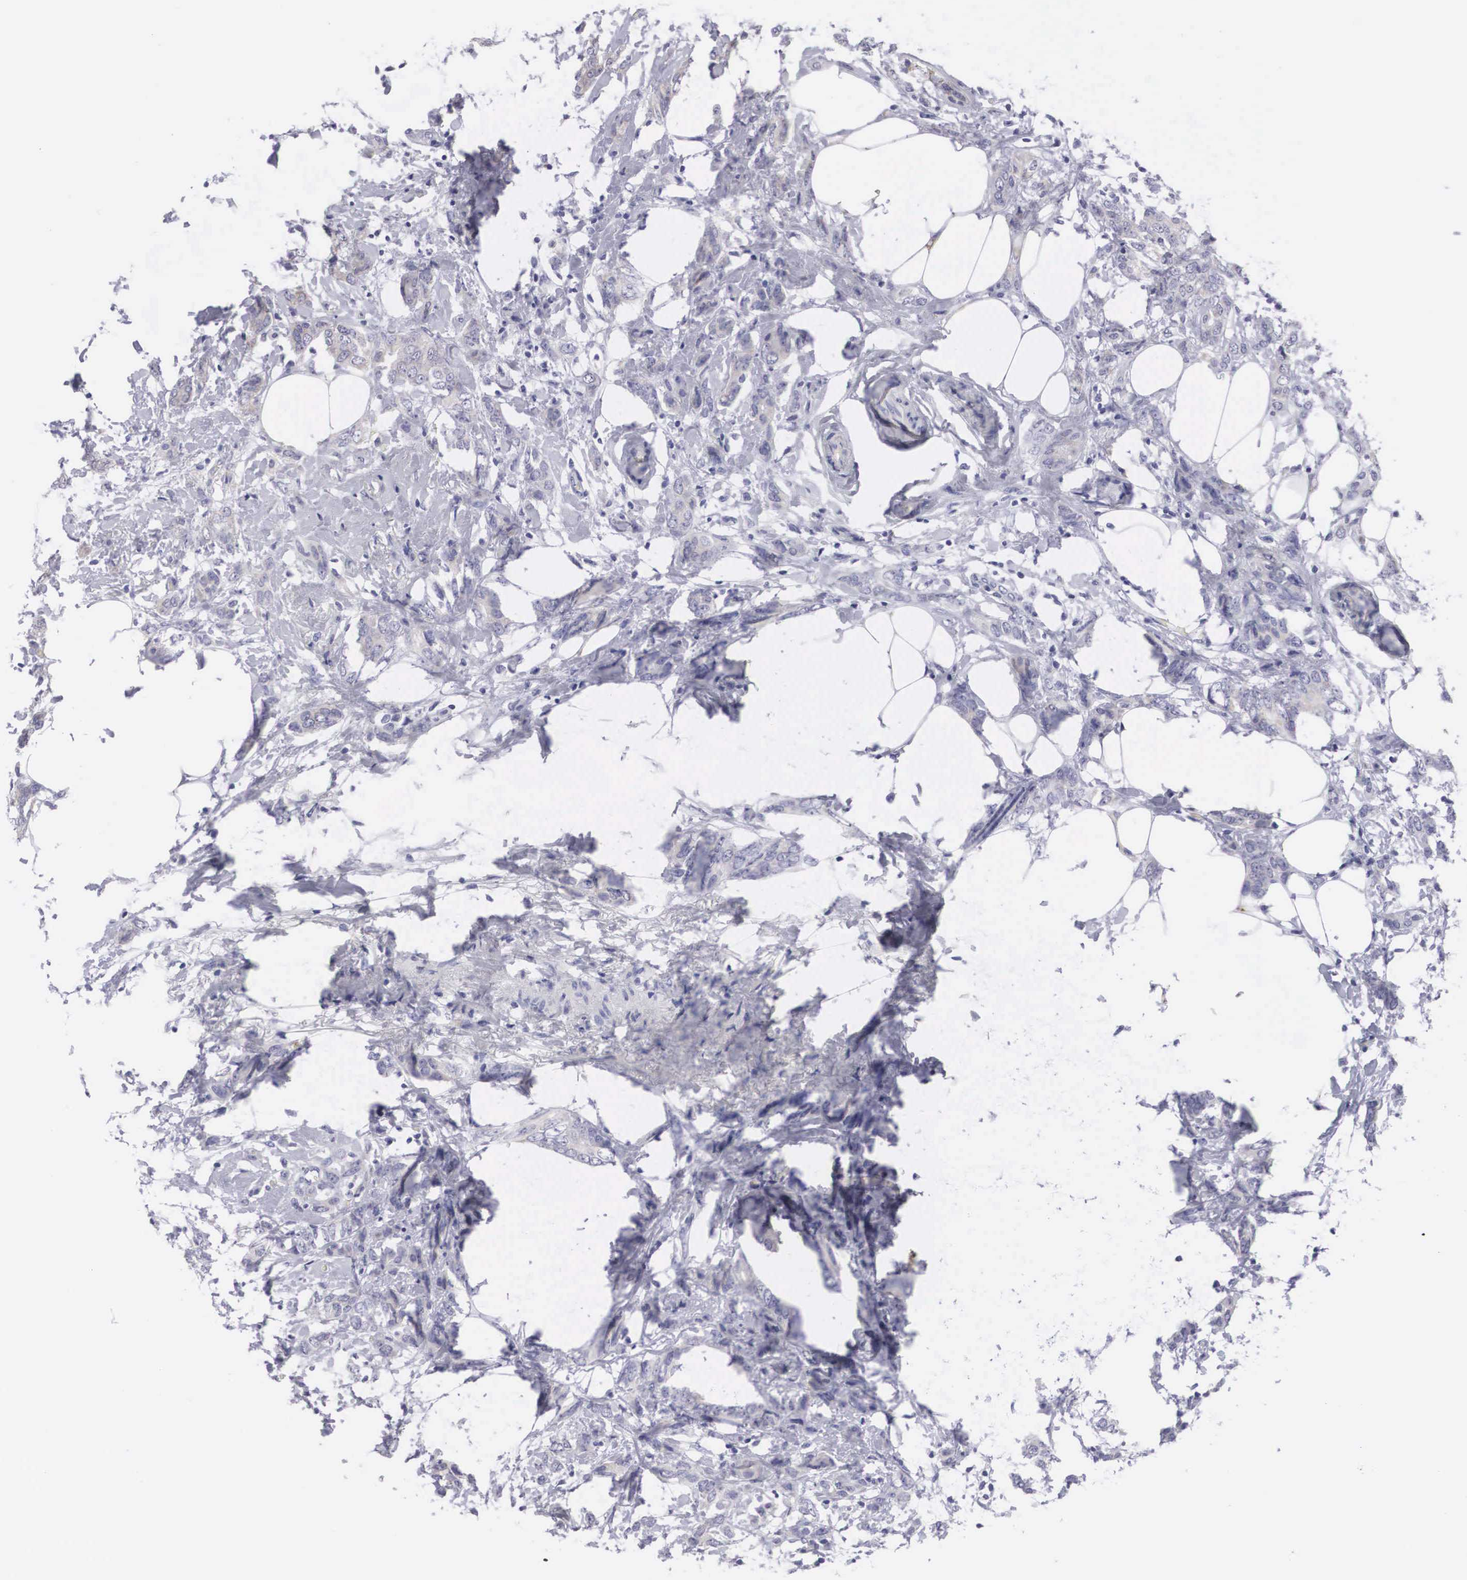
{"staining": {"intensity": "negative", "quantity": "none", "location": "none"}, "tissue": "breast cancer", "cell_type": "Tumor cells", "image_type": "cancer", "snomed": [{"axis": "morphology", "description": "Duct carcinoma"}, {"axis": "topography", "description": "Breast"}], "caption": "DAB immunohistochemical staining of breast infiltrating ductal carcinoma exhibits no significant staining in tumor cells.", "gene": "ARMCX3", "patient": {"sex": "female", "age": 53}}